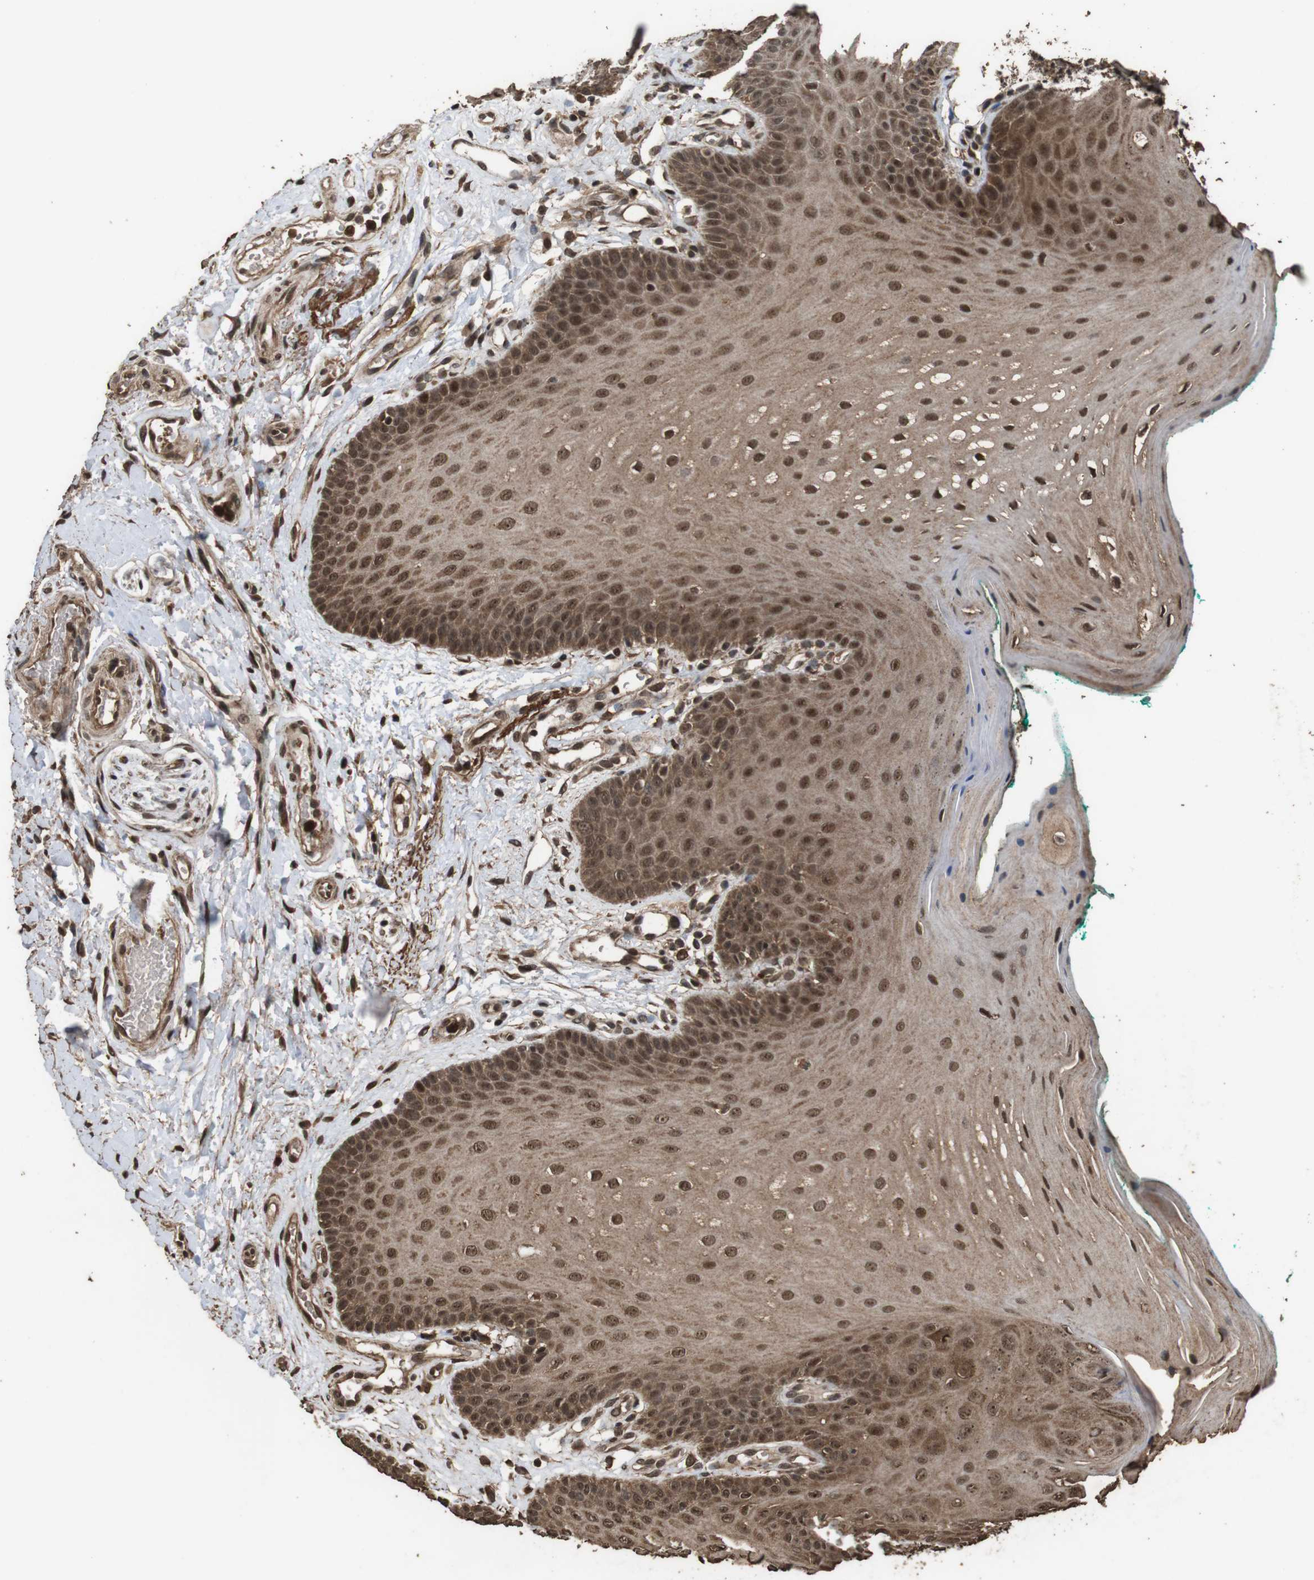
{"staining": {"intensity": "strong", "quantity": ">75%", "location": "cytoplasmic/membranous,nuclear"}, "tissue": "oral mucosa", "cell_type": "Squamous epithelial cells", "image_type": "normal", "snomed": [{"axis": "morphology", "description": "Normal tissue, NOS"}, {"axis": "topography", "description": "Skeletal muscle"}, {"axis": "topography", "description": "Oral tissue"}], "caption": "Oral mucosa stained with a brown dye reveals strong cytoplasmic/membranous,nuclear positive positivity in about >75% of squamous epithelial cells.", "gene": "RRAS2", "patient": {"sex": "male", "age": 58}}